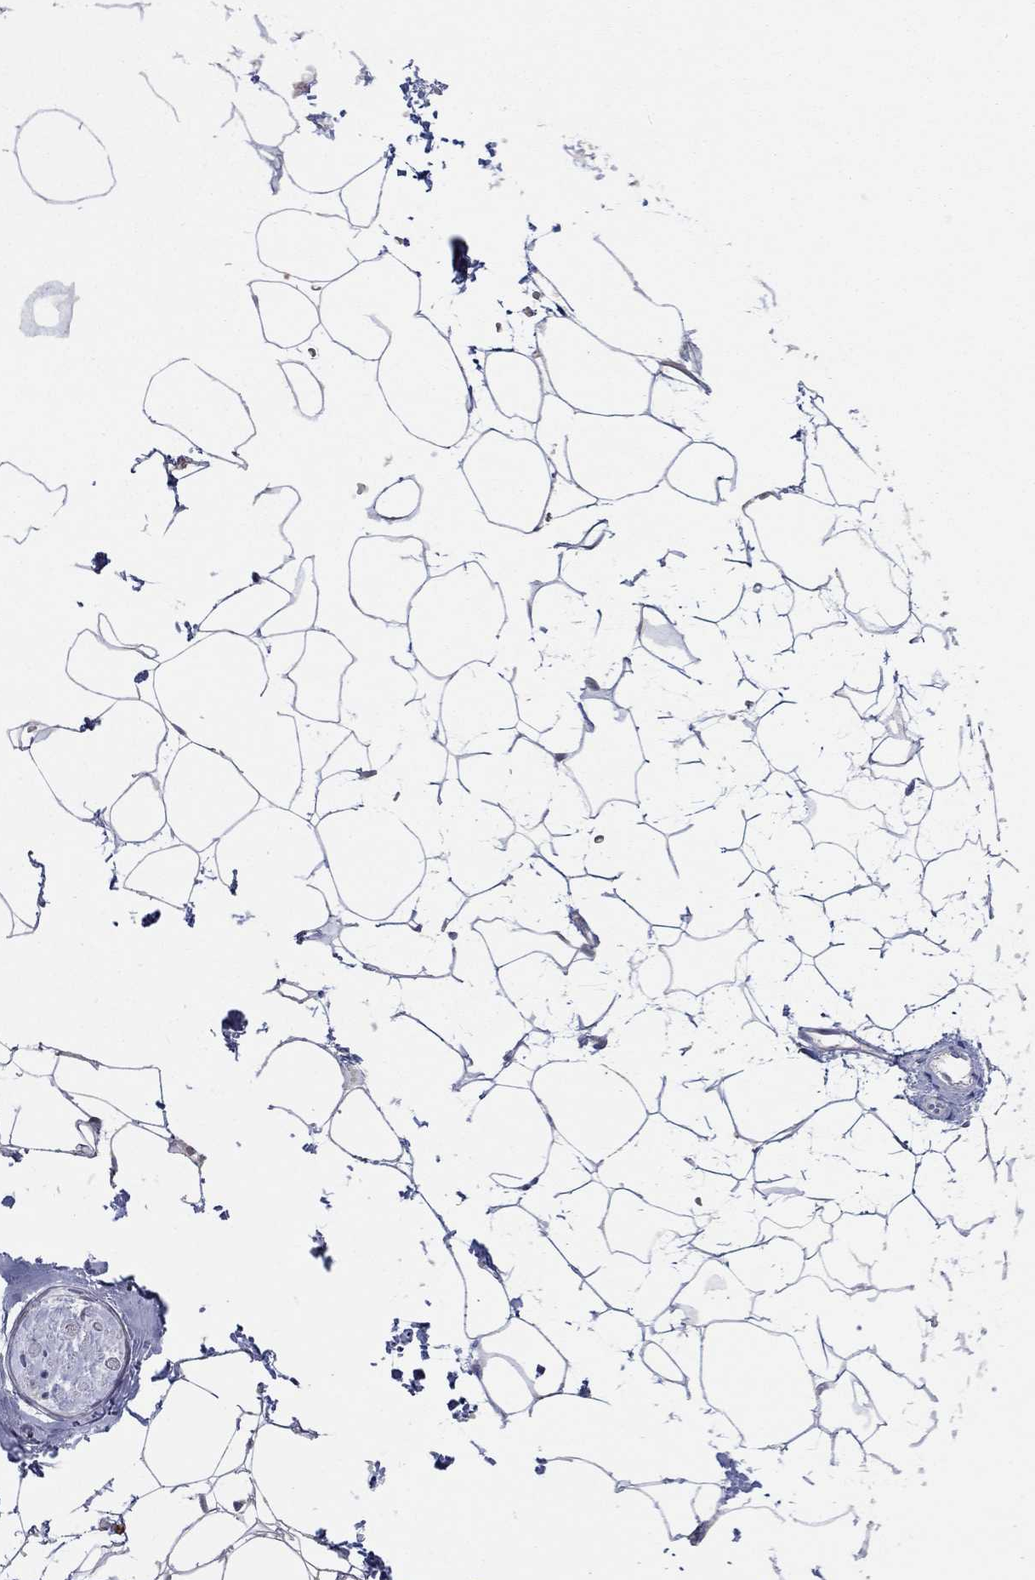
{"staining": {"intensity": "negative", "quantity": "none", "location": "none"}, "tissue": "adipose tissue", "cell_type": "Adipocytes", "image_type": "normal", "snomed": [{"axis": "morphology", "description": "Normal tissue, NOS"}, {"axis": "topography", "description": "Skin"}, {"axis": "topography", "description": "Peripheral nerve tissue"}], "caption": "Human adipose tissue stained for a protein using IHC demonstrates no positivity in adipocytes.", "gene": "ALOX12", "patient": {"sex": "female", "age": 56}}